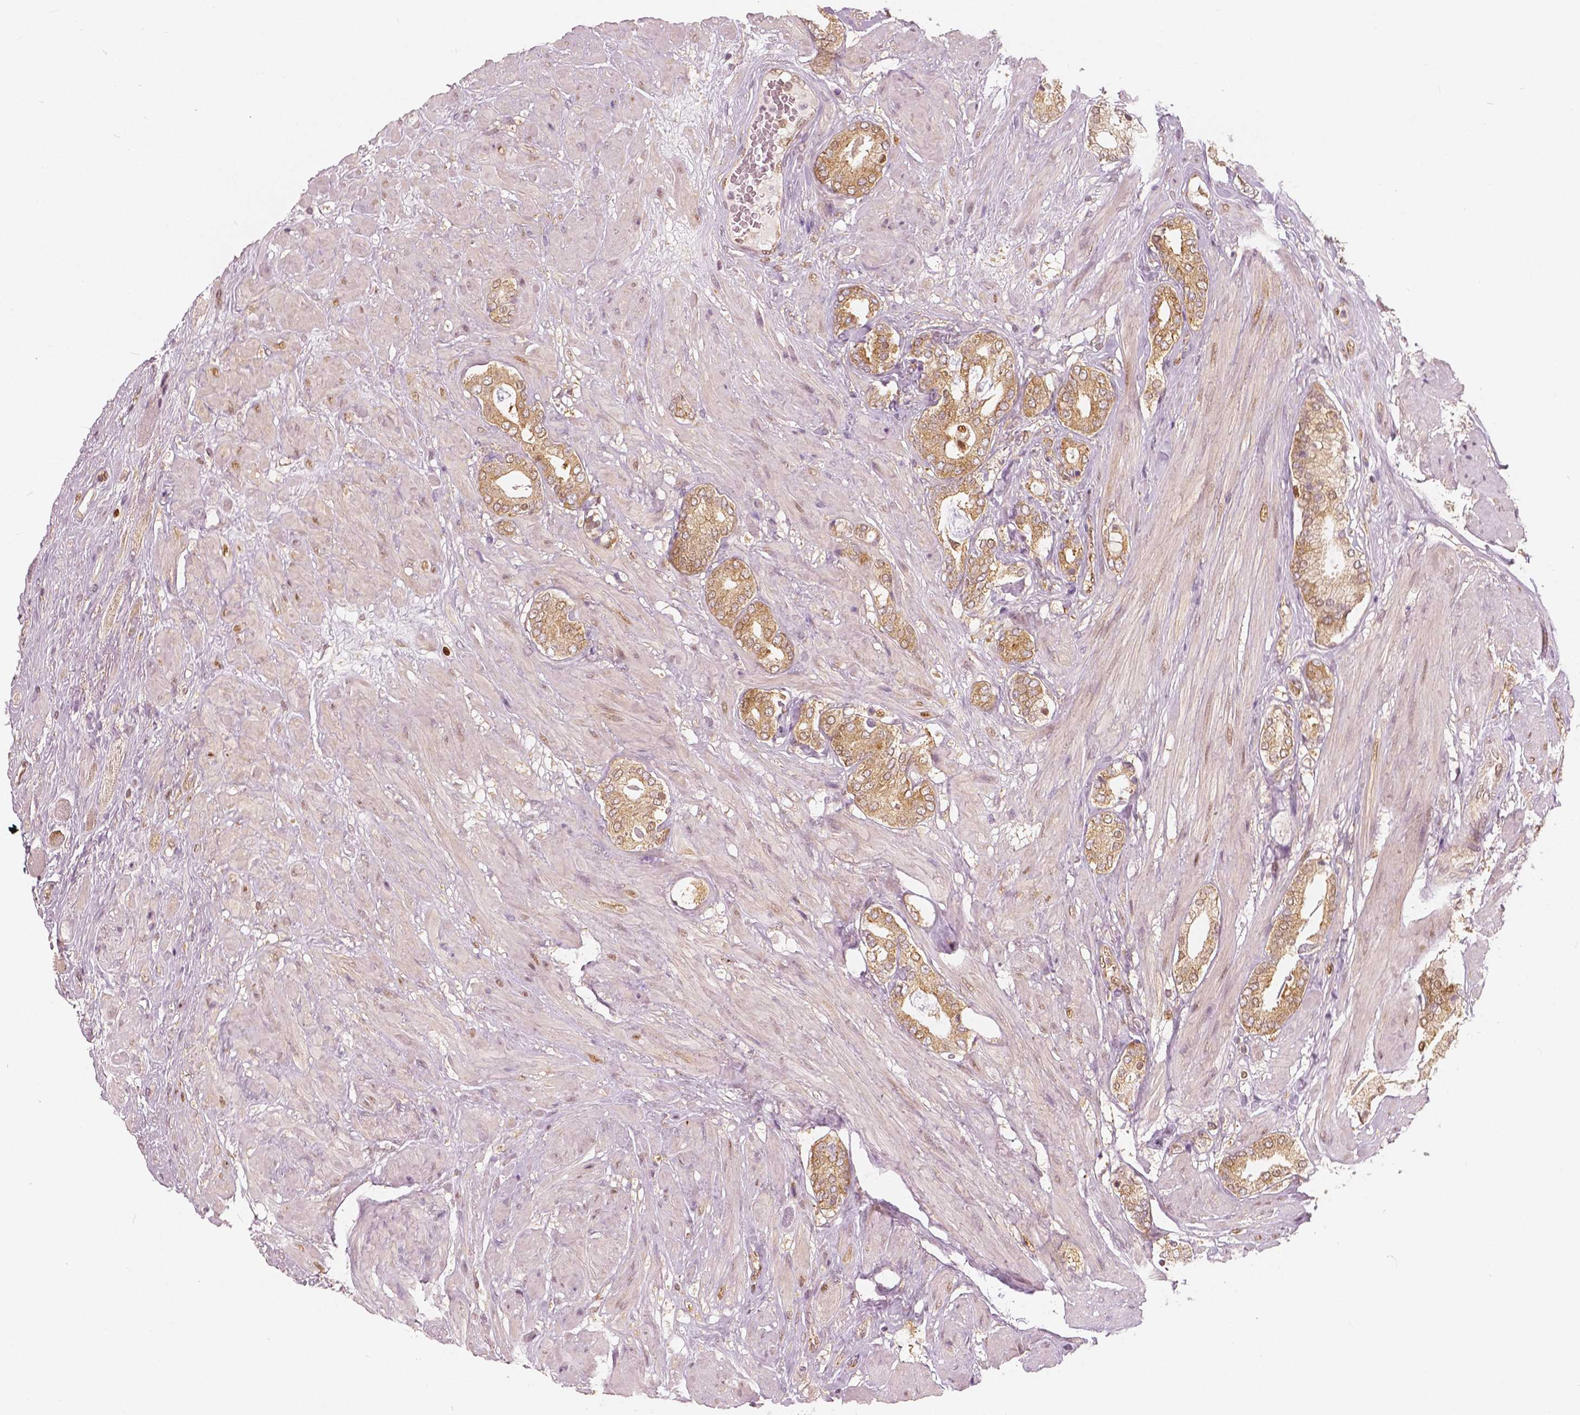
{"staining": {"intensity": "moderate", "quantity": ">75%", "location": "cytoplasmic/membranous,nuclear"}, "tissue": "prostate cancer", "cell_type": "Tumor cells", "image_type": "cancer", "snomed": [{"axis": "morphology", "description": "Adenocarcinoma, High grade"}, {"axis": "topography", "description": "Prostate"}], "caption": "A brown stain labels moderate cytoplasmic/membranous and nuclear expression of a protein in prostate high-grade adenocarcinoma tumor cells.", "gene": "SQSTM1", "patient": {"sex": "male", "age": 56}}